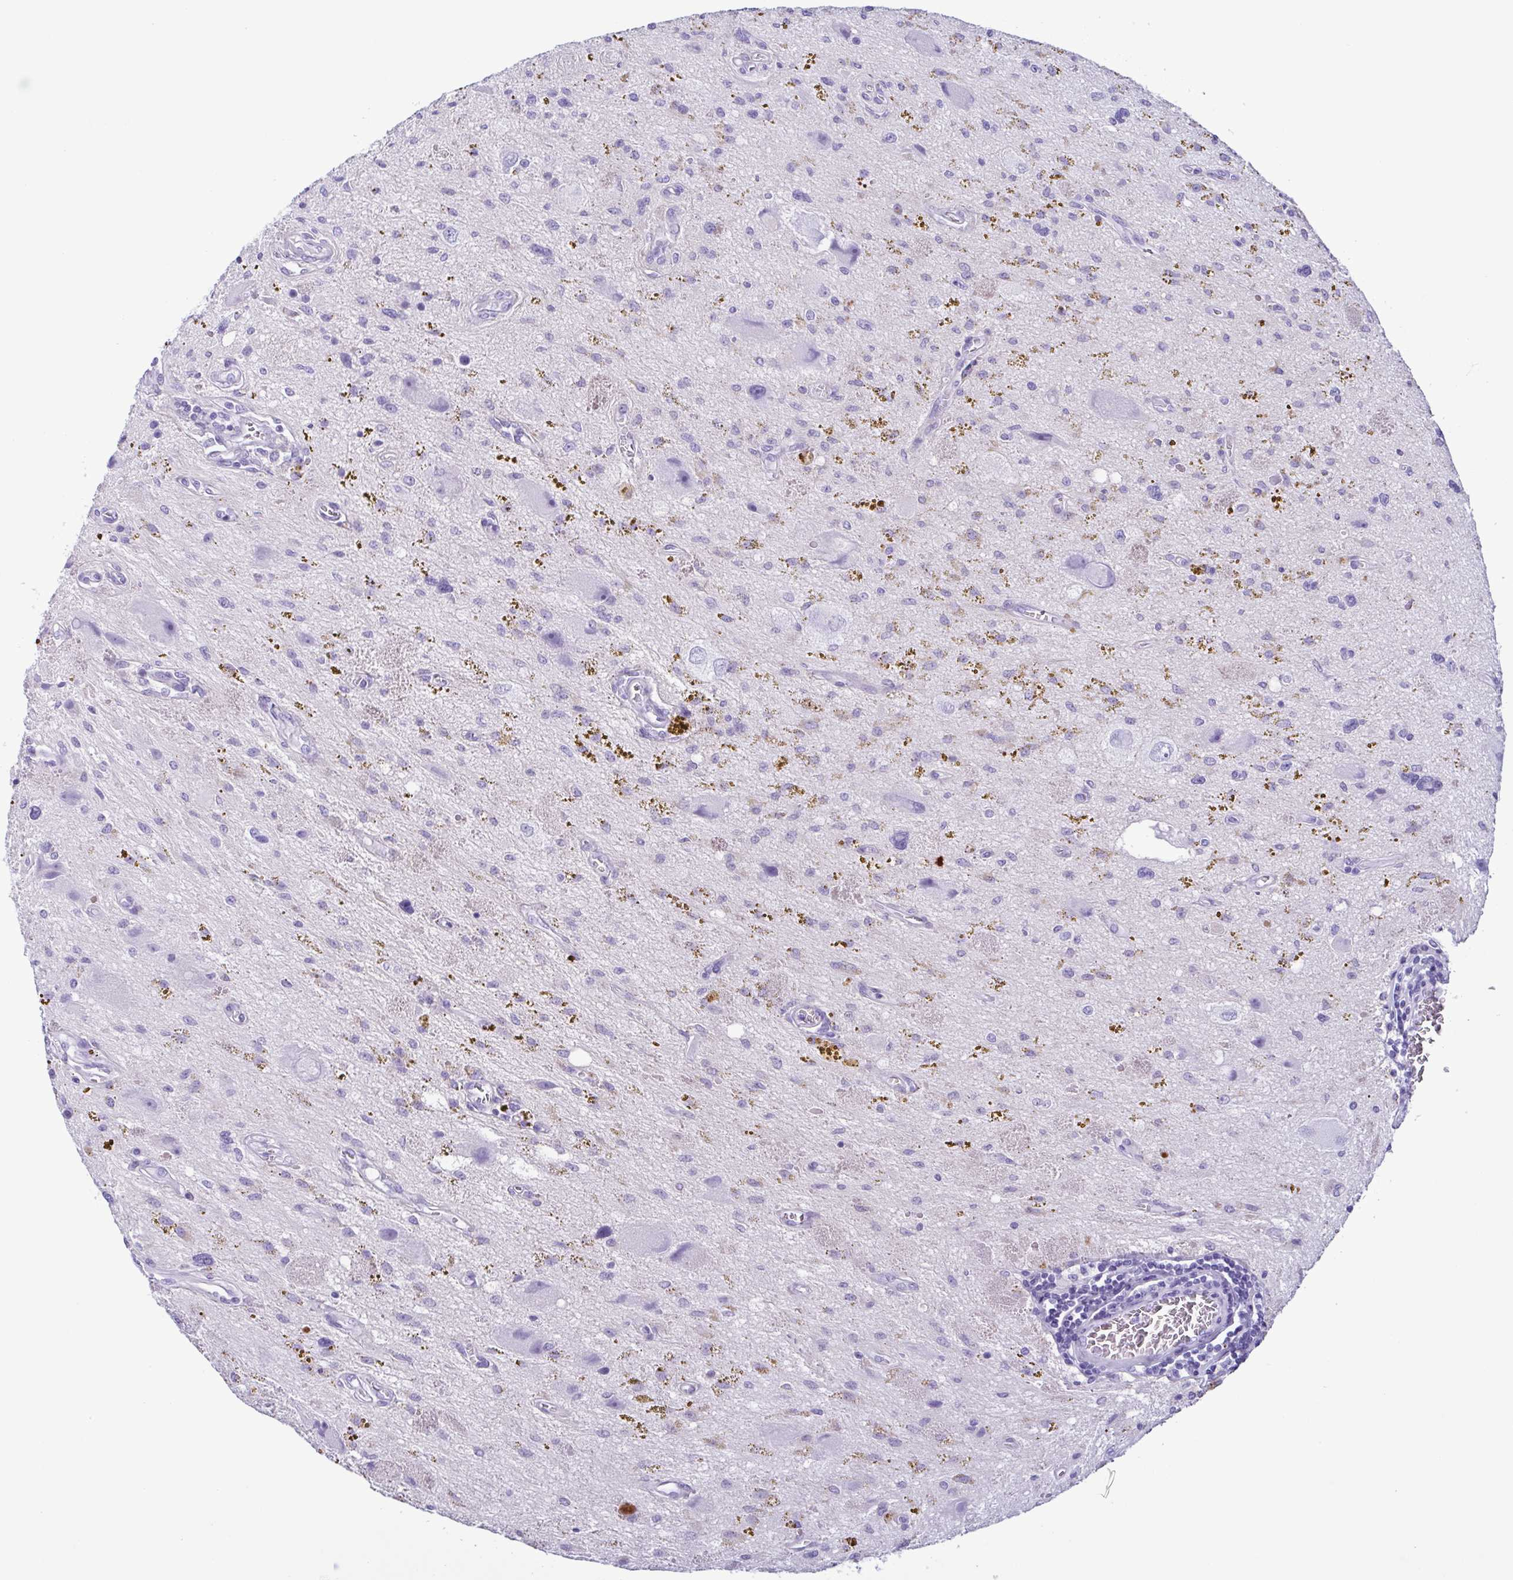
{"staining": {"intensity": "negative", "quantity": "none", "location": "none"}, "tissue": "glioma", "cell_type": "Tumor cells", "image_type": "cancer", "snomed": [{"axis": "morphology", "description": "Glioma, malignant, Low grade"}, {"axis": "topography", "description": "Cerebellum"}], "caption": "DAB immunohistochemical staining of glioma displays no significant expression in tumor cells. Brightfield microscopy of immunohistochemistry stained with DAB (3,3'-diaminobenzidine) (brown) and hematoxylin (blue), captured at high magnification.", "gene": "LTF", "patient": {"sex": "female", "age": 14}}